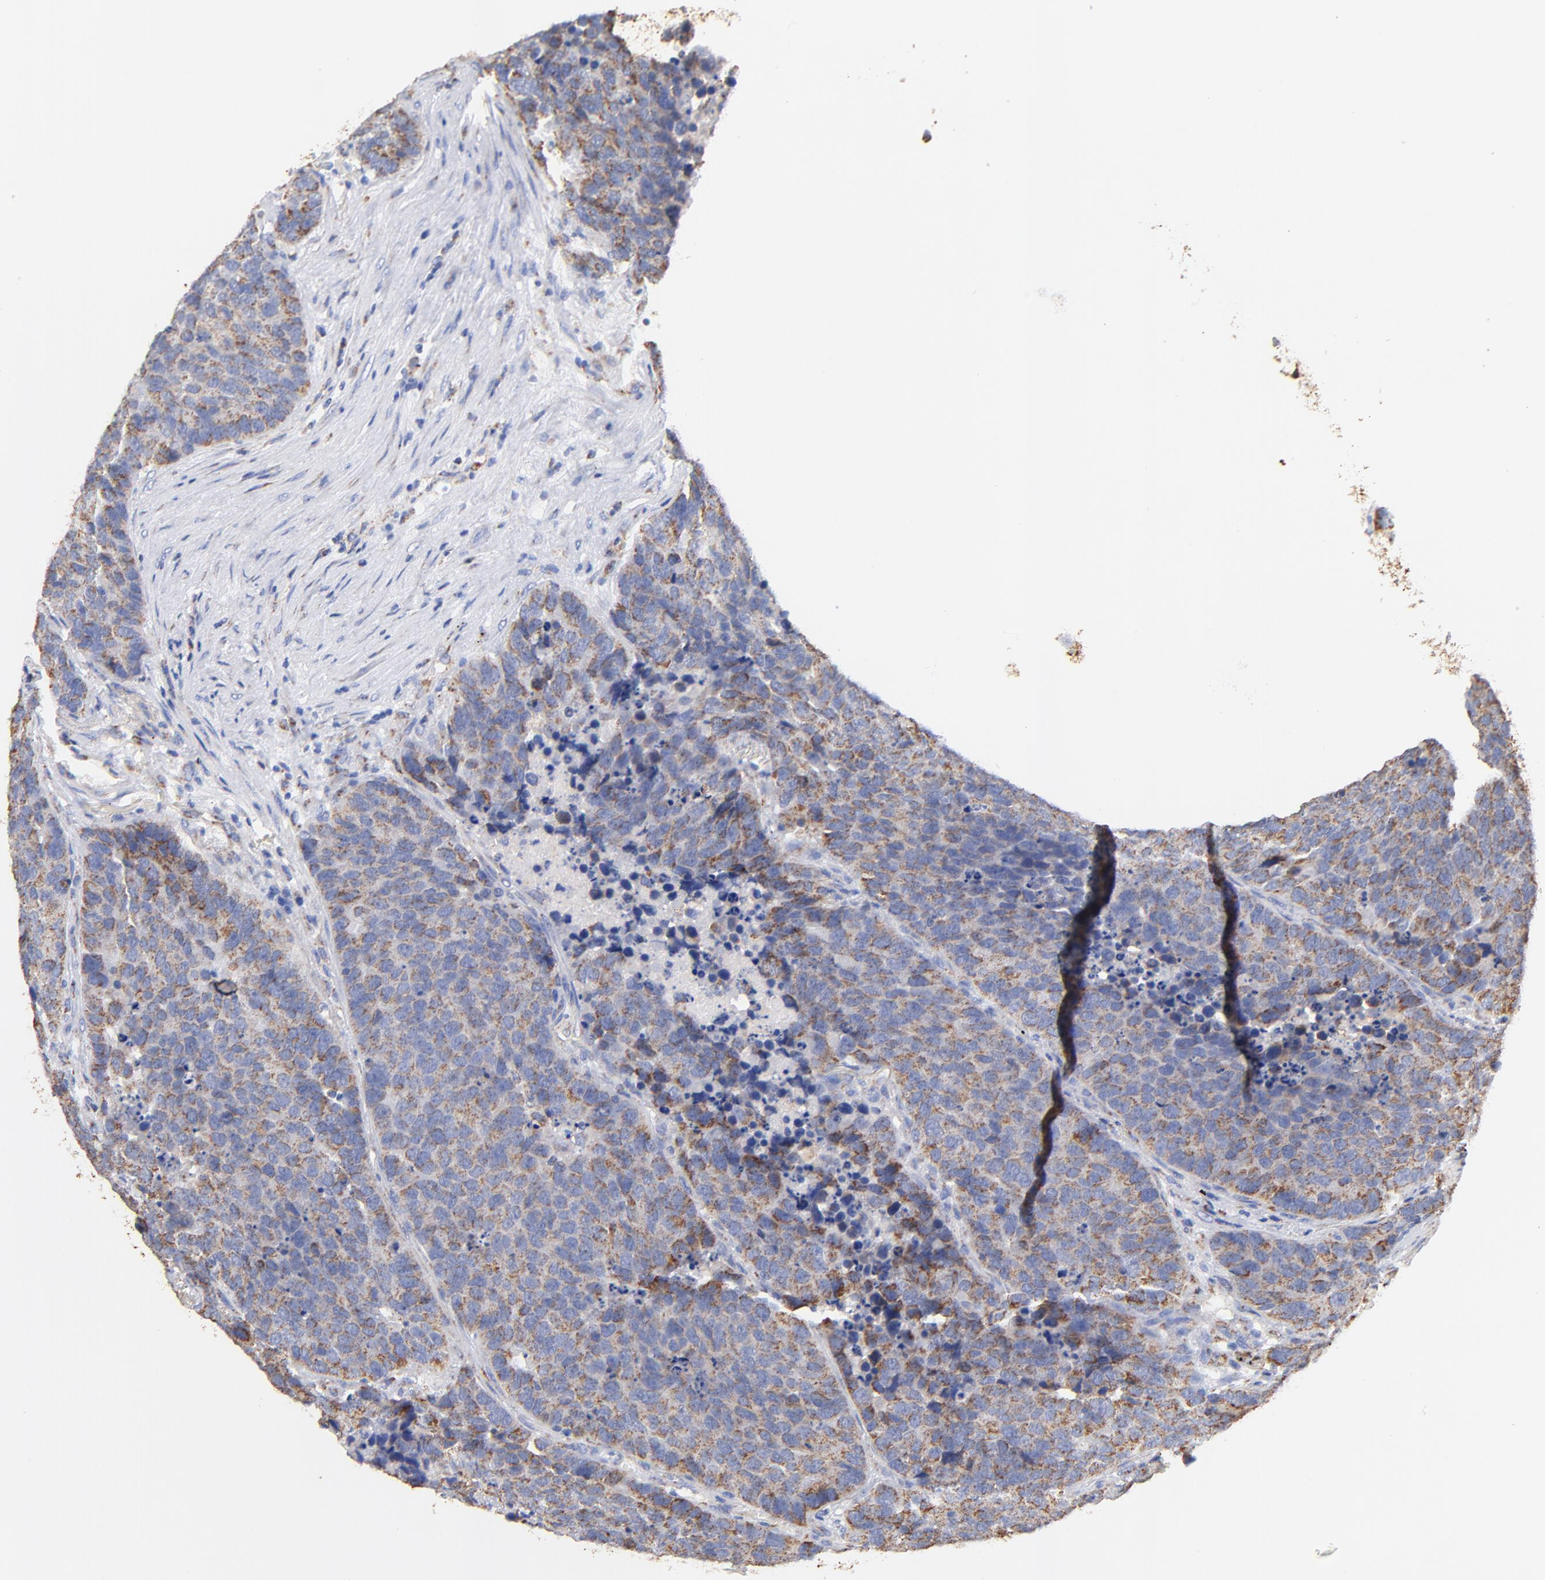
{"staining": {"intensity": "moderate", "quantity": "25%-75%", "location": "cytoplasmic/membranous"}, "tissue": "carcinoid", "cell_type": "Tumor cells", "image_type": "cancer", "snomed": [{"axis": "morphology", "description": "Carcinoid, malignant, NOS"}, {"axis": "topography", "description": "Lung"}], "caption": "Tumor cells exhibit medium levels of moderate cytoplasmic/membranous positivity in approximately 25%-75% of cells in carcinoid (malignant). Nuclei are stained in blue.", "gene": "ATP5F1D", "patient": {"sex": "male", "age": 60}}